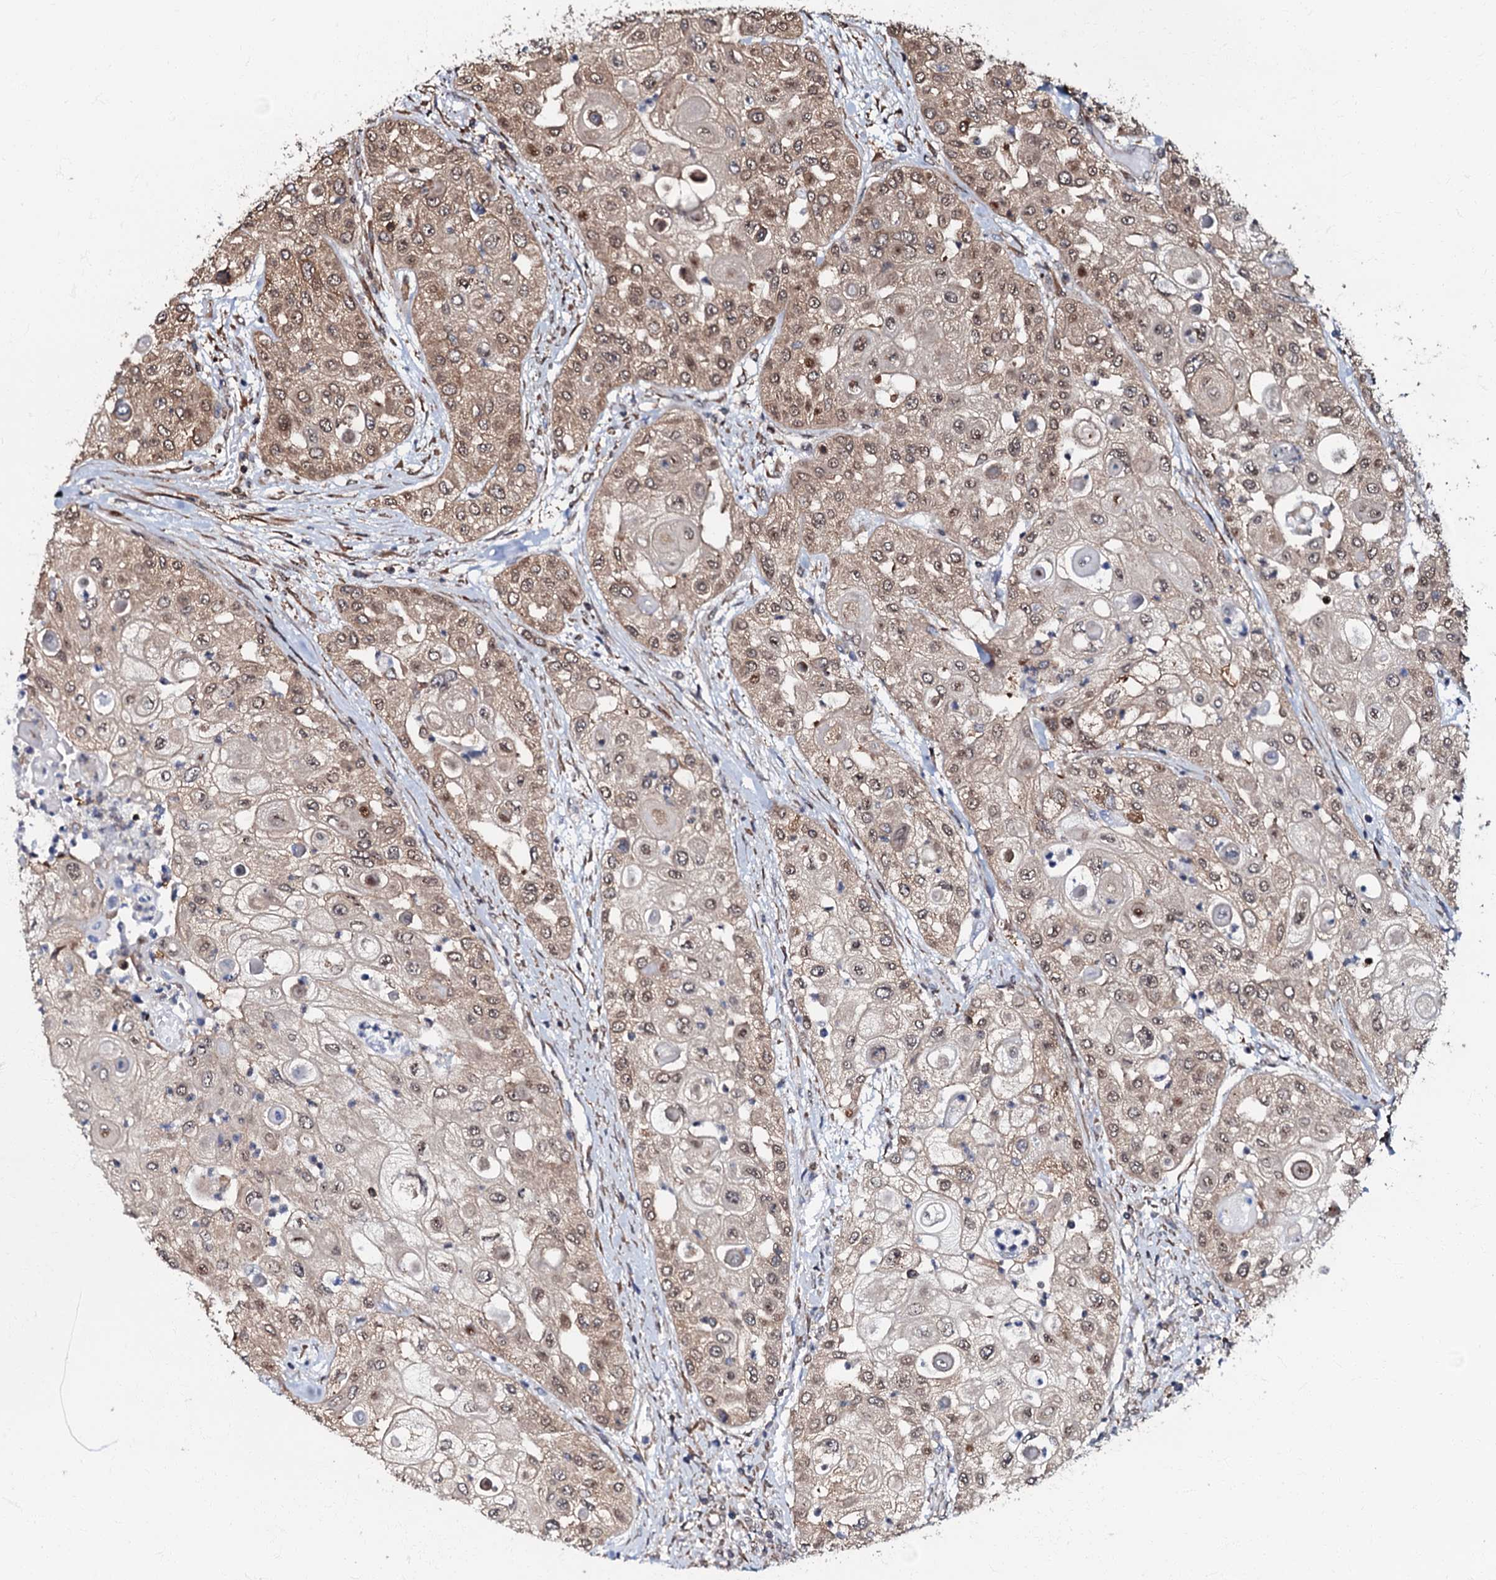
{"staining": {"intensity": "weak", "quantity": "25%-75%", "location": "cytoplasmic/membranous,nuclear"}, "tissue": "urothelial cancer", "cell_type": "Tumor cells", "image_type": "cancer", "snomed": [{"axis": "morphology", "description": "Urothelial carcinoma, High grade"}, {"axis": "topography", "description": "Urinary bladder"}], "caption": "Immunohistochemistry micrograph of neoplastic tissue: urothelial carcinoma (high-grade) stained using immunohistochemistry exhibits low levels of weak protein expression localized specifically in the cytoplasmic/membranous and nuclear of tumor cells, appearing as a cytoplasmic/membranous and nuclear brown color.", "gene": "OSBP", "patient": {"sex": "female", "age": 79}}